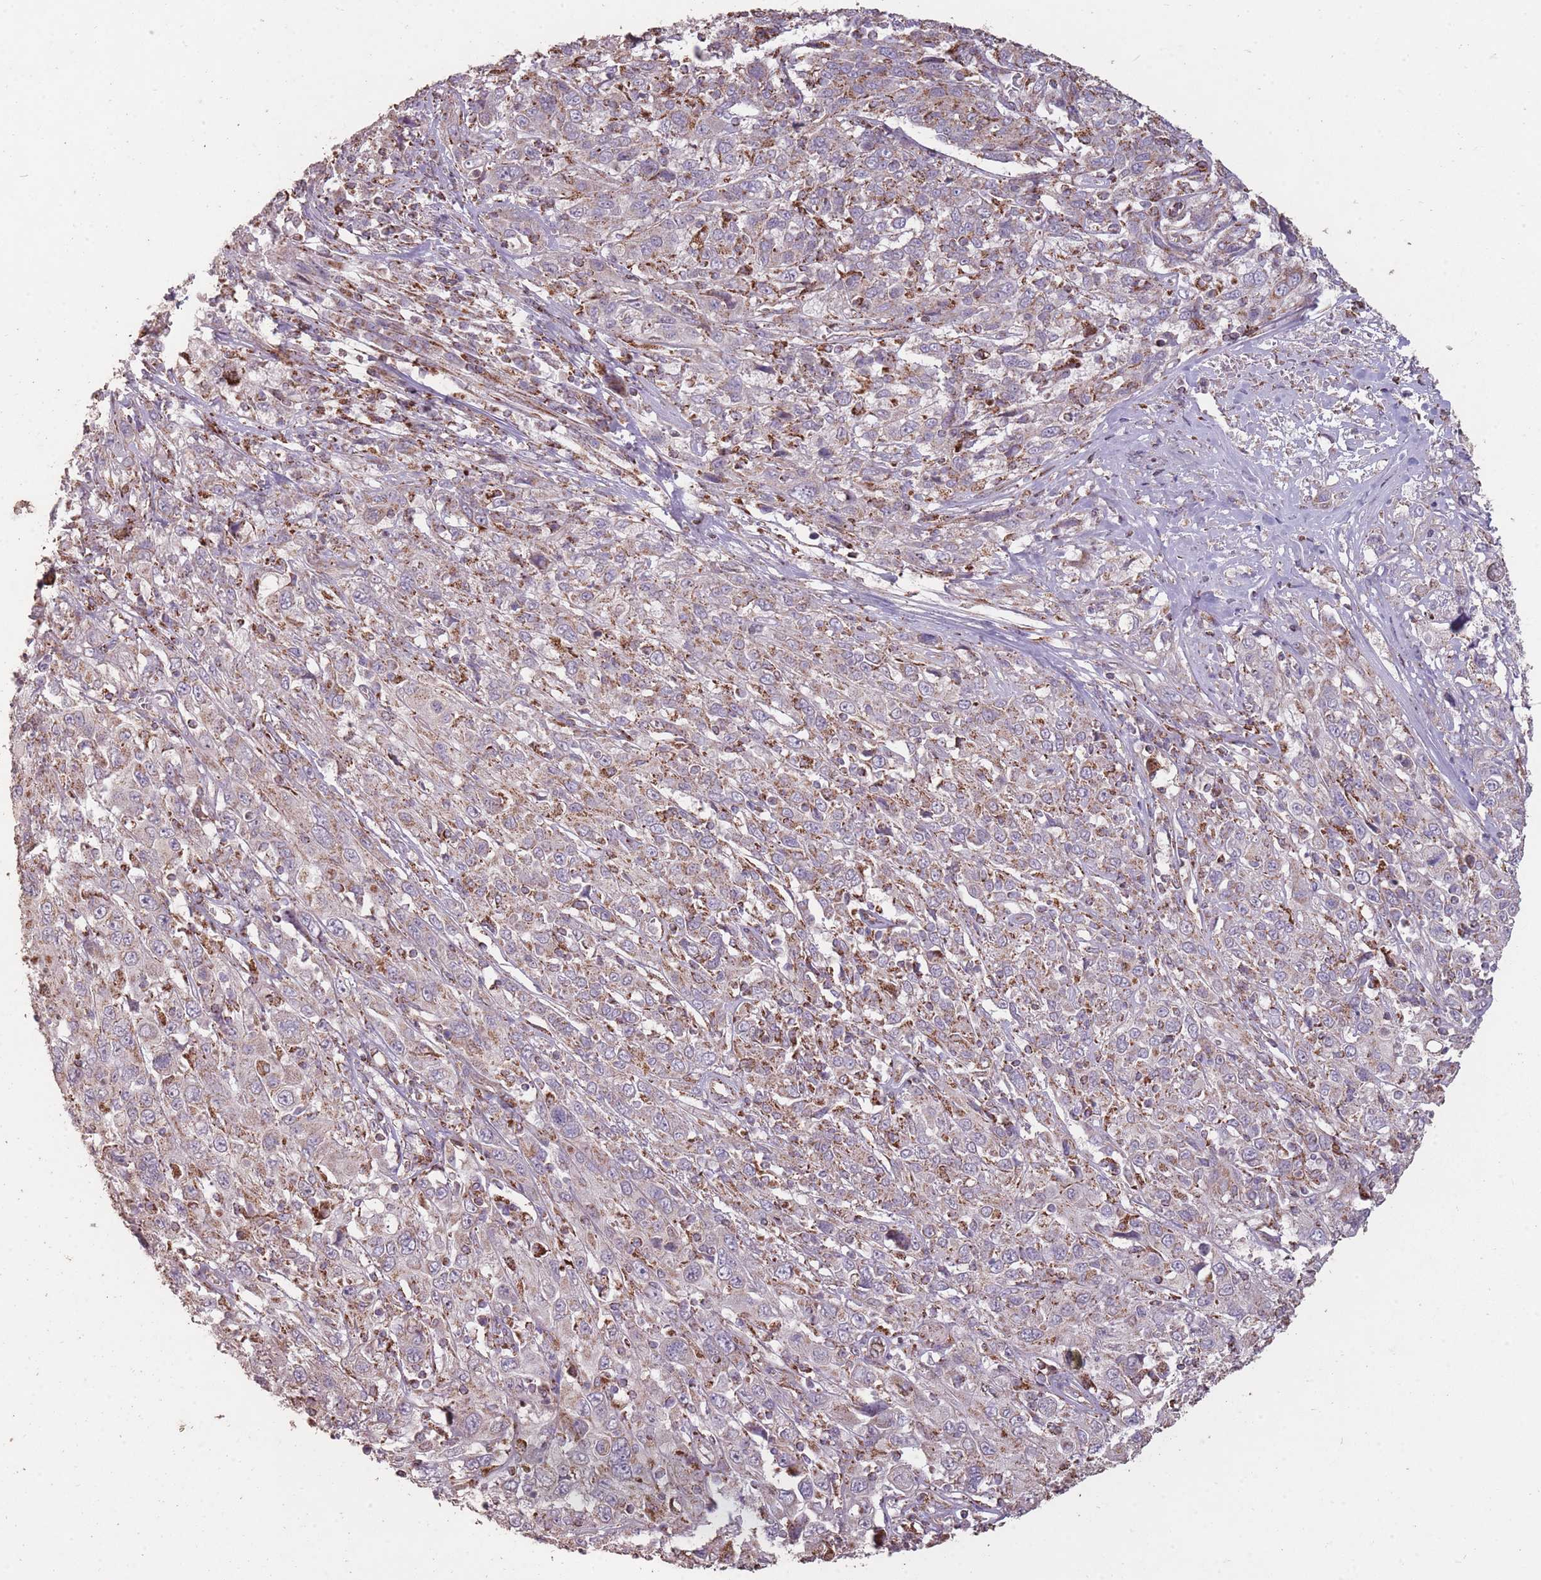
{"staining": {"intensity": "strong", "quantity": "<25%", "location": "cytoplasmic/membranous"}, "tissue": "cervical cancer", "cell_type": "Tumor cells", "image_type": "cancer", "snomed": [{"axis": "morphology", "description": "Squamous cell carcinoma, NOS"}, {"axis": "topography", "description": "Cervix"}], "caption": "A medium amount of strong cytoplasmic/membranous expression is seen in approximately <25% of tumor cells in cervical squamous cell carcinoma tissue.", "gene": "CNOT8", "patient": {"sex": "female", "age": 46}}